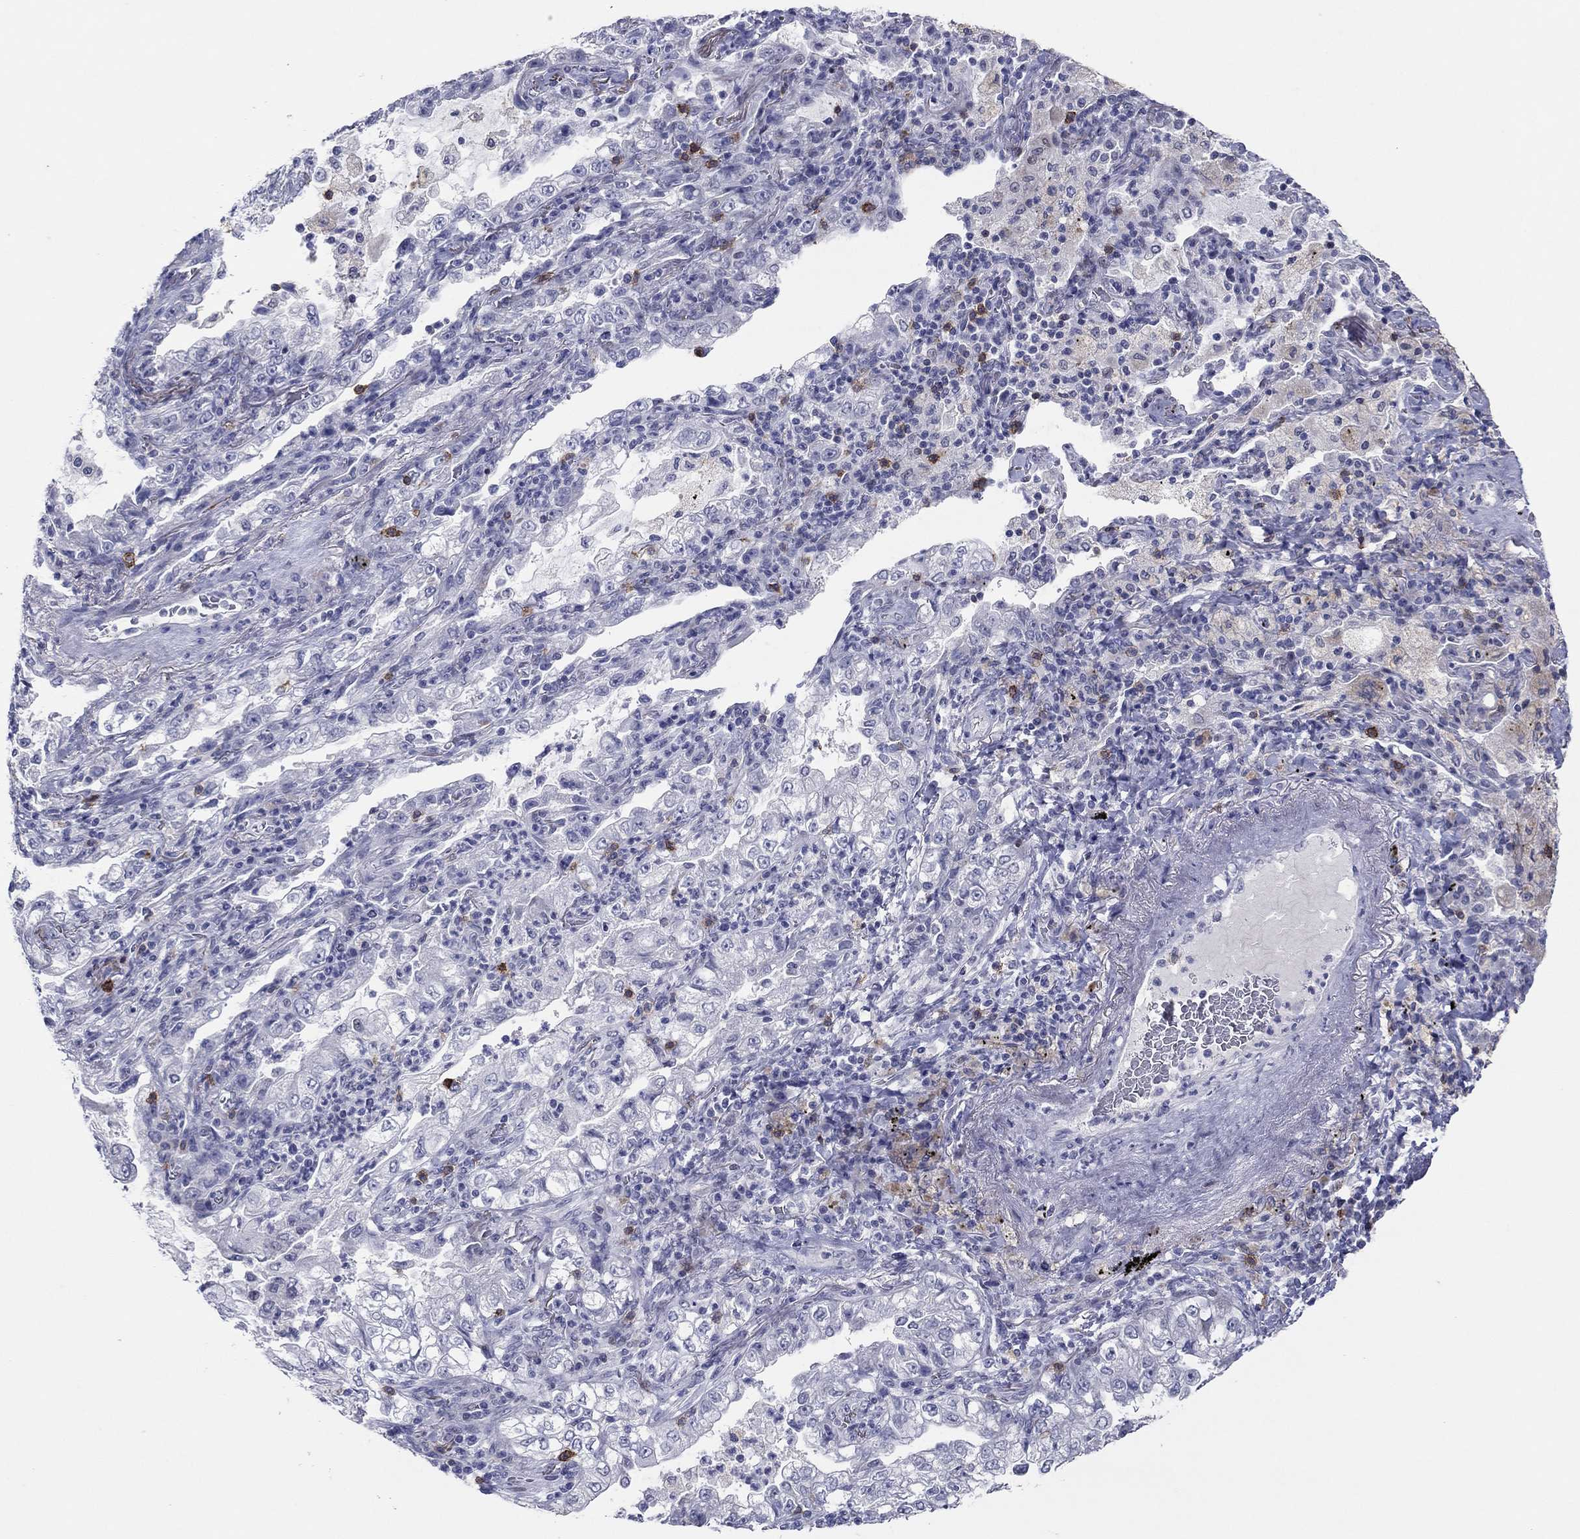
{"staining": {"intensity": "negative", "quantity": "none", "location": "none"}, "tissue": "lung cancer", "cell_type": "Tumor cells", "image_type": "cancer", "snomed": [{"axis": "morphology", "description": "Adenocarcinoma, NOS"}, {"axis": "topography", "description": "Lung"}], "caption": "An immunohistochemistry (IHC) micrograph of lung cancer (adenocarcinoma) is shown. There is no staining in tumor cells of lung cancer (adenocarcinoma).", "gene": "ITGAE", "patient": {"sex": "female", "age": 73}}